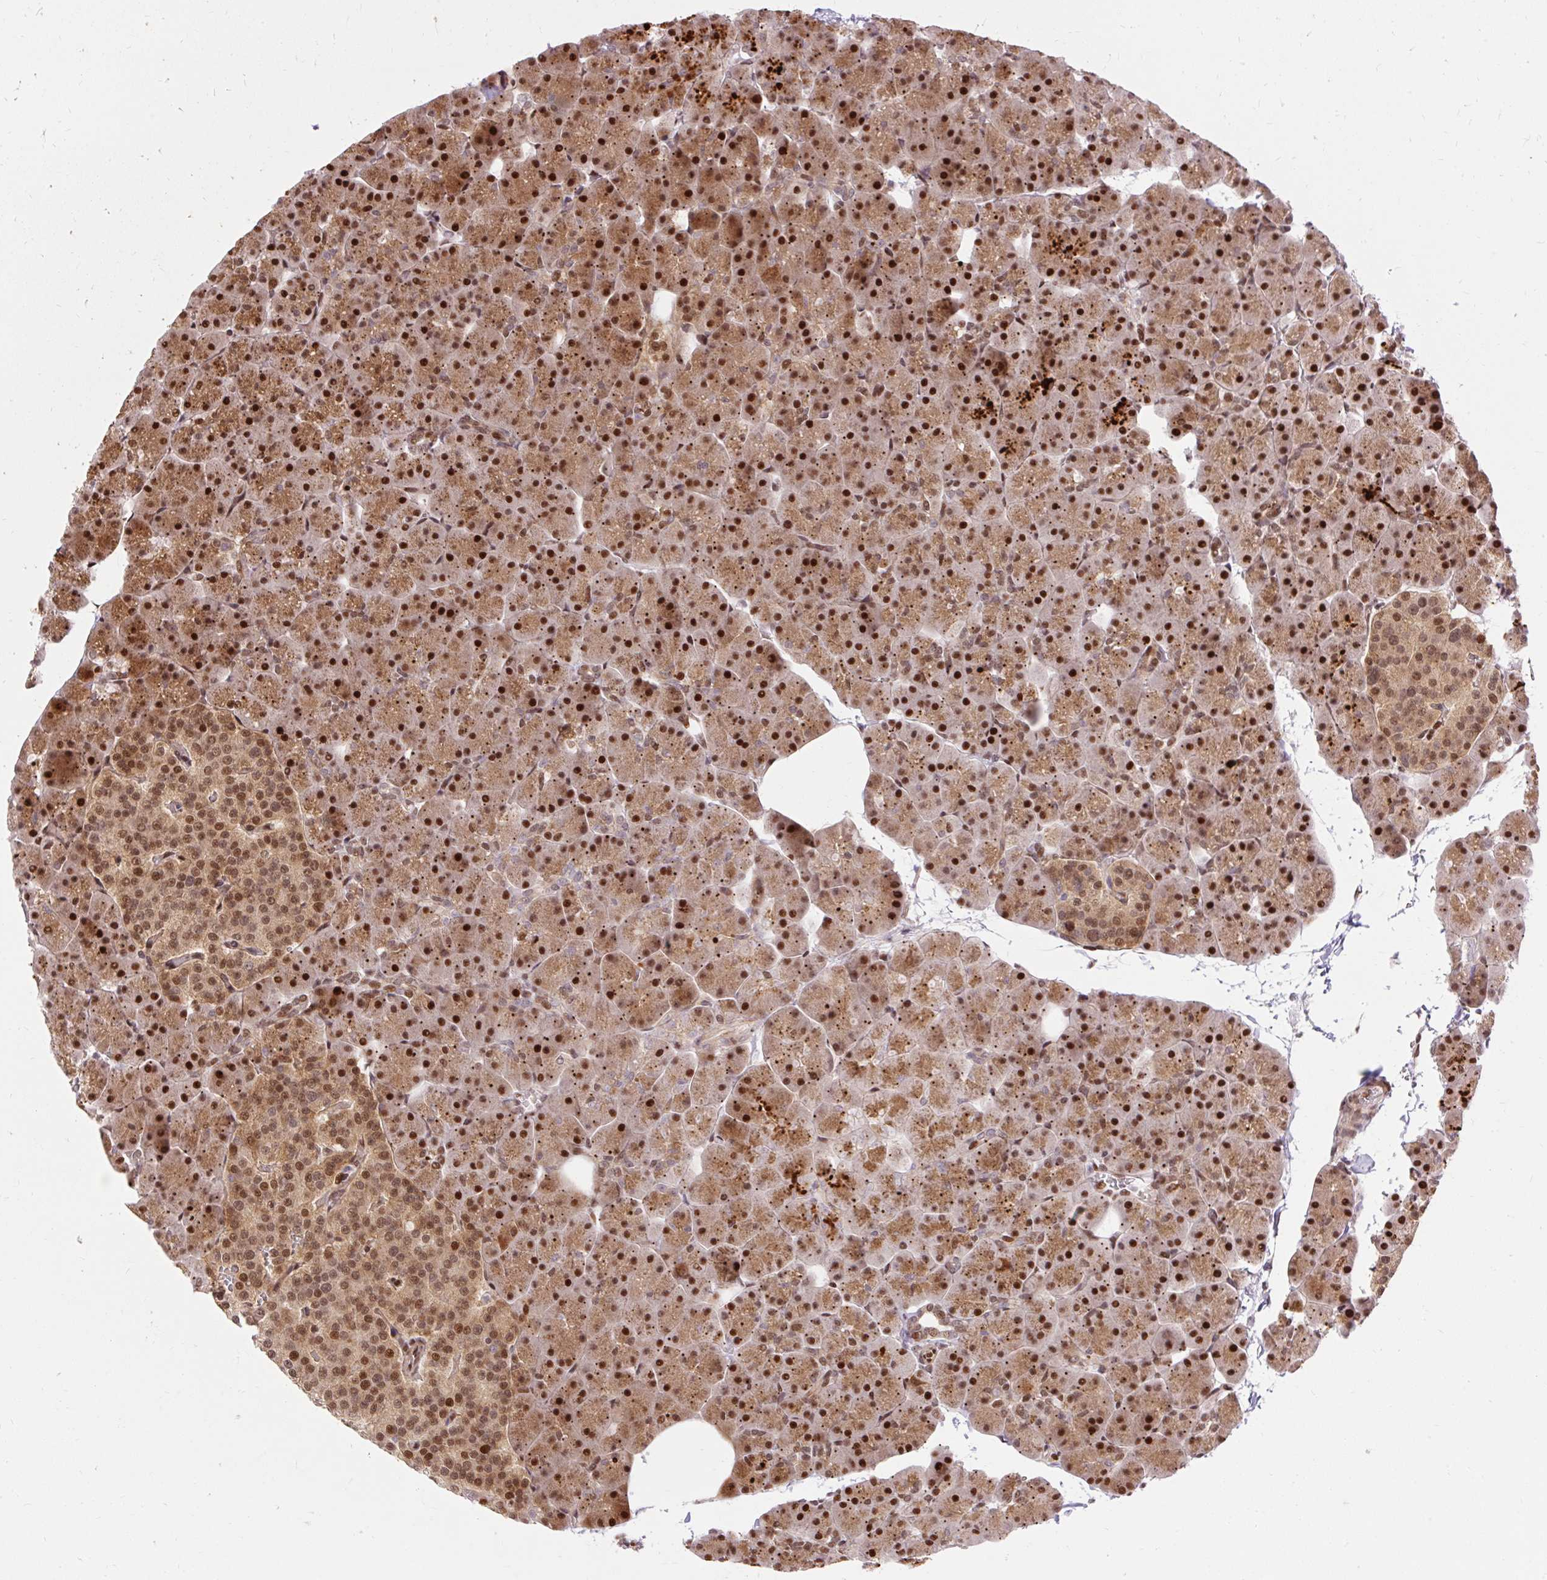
{"staining": {"intensity": "strong", "quantity": ">75%", "location": "cytoplasmic/membranous,nuclear"}, "tissue": "pancreas", "cell_type": "Exocrine glandular cells", "image_type": "normal", "snomed": [{"axis": "morphology", "description": "Normal tissue, NOS"}, {"axis": "topography", "description": "Pancreas"}], "caption": "The image shows a brown stain indicating the presence of a protein in the cytoplasmic/membranous,nuclear of exocrine glandular cells in pancreas.", "gene": "MECOM", "patient": {"sex": "male", "age": 35}}